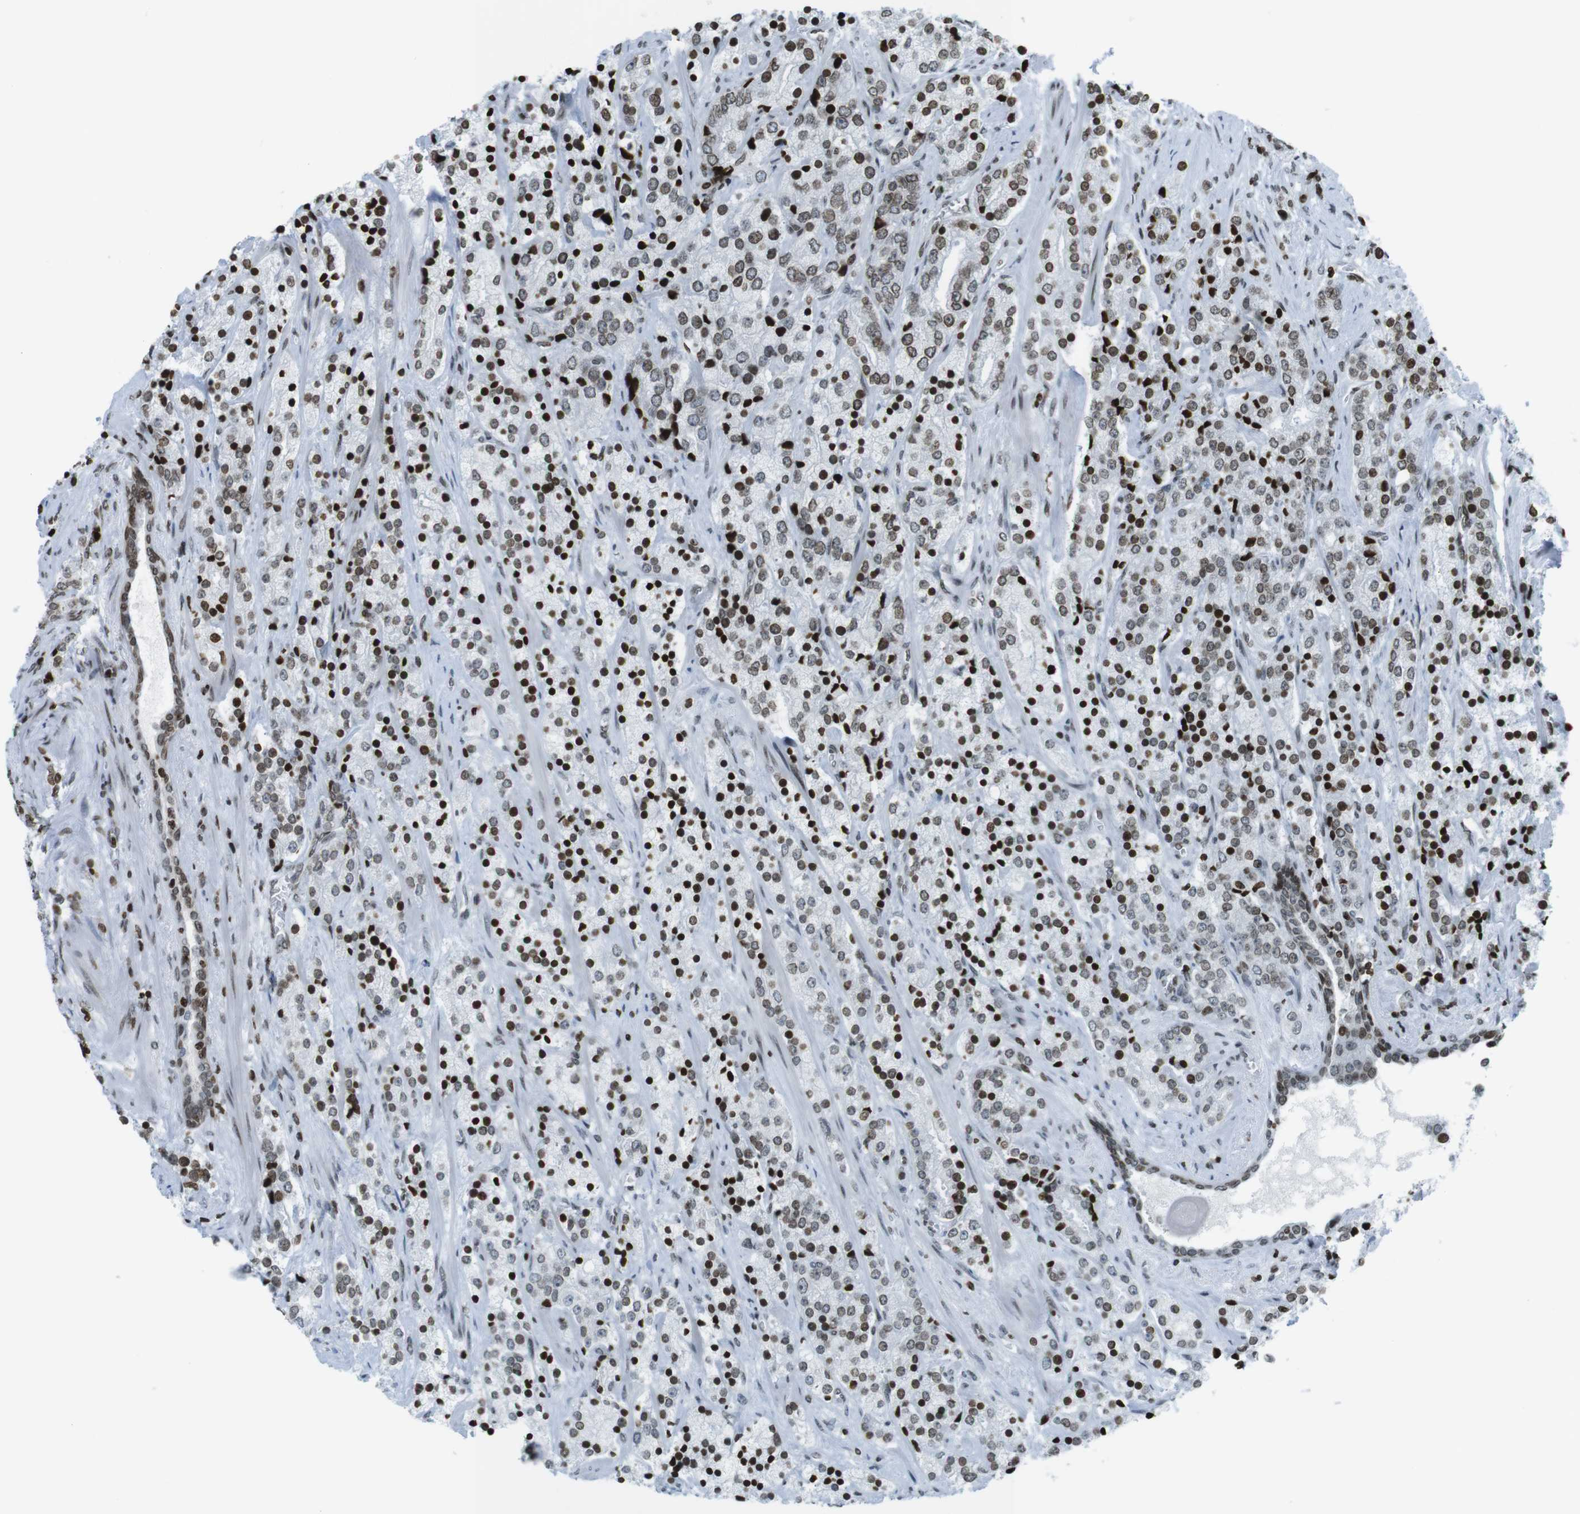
{"staining": {"intensity": "moderate", "quantity": ">75%", "location": "nuclear"}, "tissue": "prostate cancer", "cell_type": "Tumor cells", "image_type": "cancer", "snomed": [{"axis": "morphology", "description": "Adenocarcinoma, High grade"}, {"axis": "topography", "description": "Prostate"}], "caption": "Prostate cancer was stained to show a protein in brown. There is medium levels of moderate nuclear positivity in about >75% of tumor cells. (DAB (3,3'-diaminobenzidine) = brown stain, brightfield microscopy at high magnification).", "gene": "H2AC8", "patient": {"sex": "male", "age": 71}}